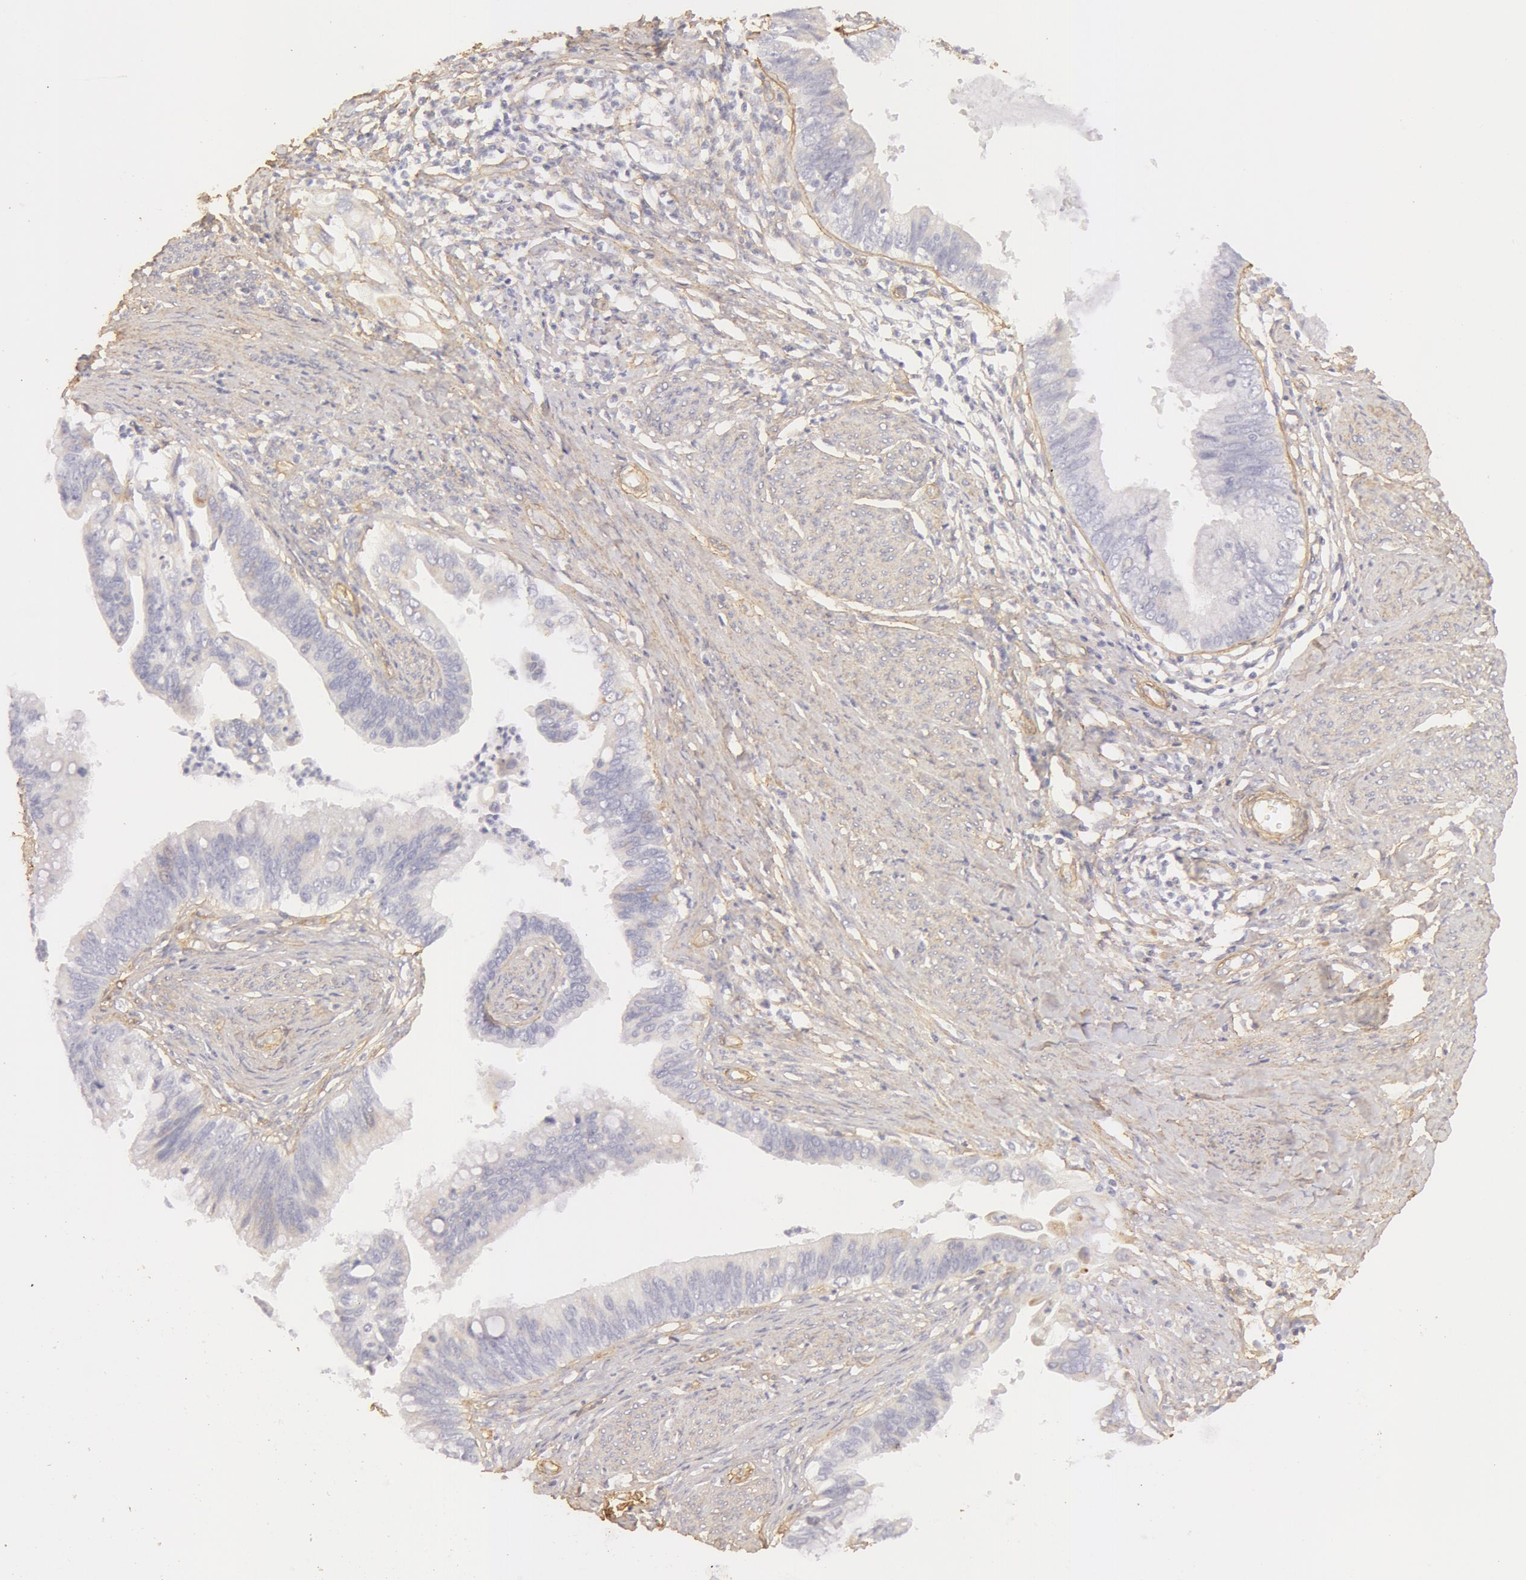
{"staining": {"intensity": "negative", "quantity": "none", "location": "none"}, "tissue": "cervical cancer", "cell_type": "Tumor cells", "image_type": "cancer", "snomed": [{"axis": "morphology", "description": "Adenocarcinoma, NOS"}, {"axis": "topography", "description": "Cervix"}], "caption": "Immunohistochemical staining of cervical cancer (adenocarcinoma) demonstrates no significant expression in tumor cells. (Immunohistochemistry (ihc), brightfield microscopy, high magnification).", "gene": "COL4A1", "patient": {"sex": "female", "age": 47}}